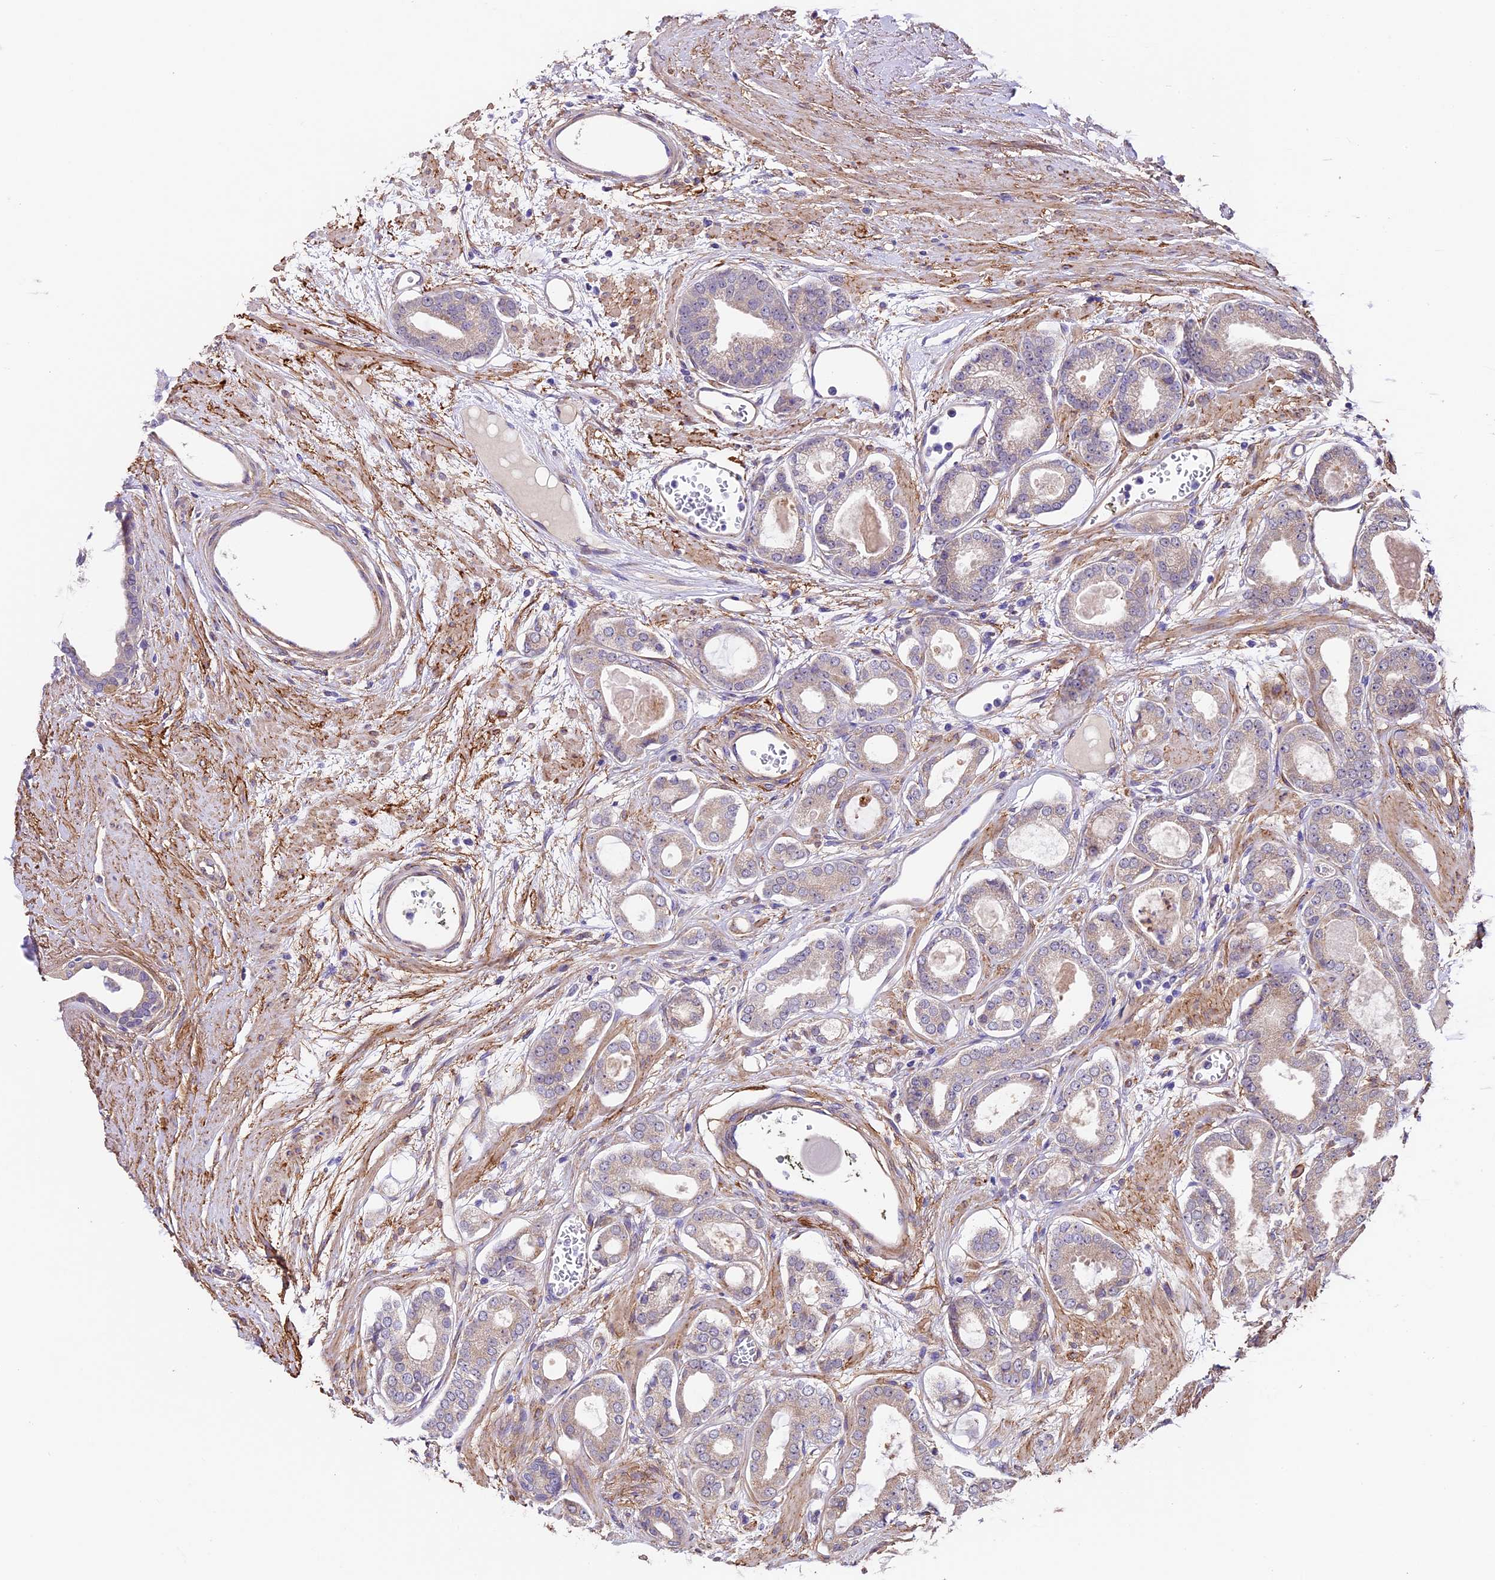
{"staining": {"intensity": "negative", "quantity": "none", "location": "none"}, "tissue": "prostate cancer", "cell_type": "Tumor cells", "image_type": "cancer", "snomed": [{"axis": "morphology", "description": "Adenocarcinoma, Low grade"}, {"axis": "topography", "description": "Prostate"}], "caption": "Tumor cells show no significant protein expression in low-grade adenocarcinoma (prostate).", "gene": "LSM7", "patient": {"sex": "male", "age": 60}}